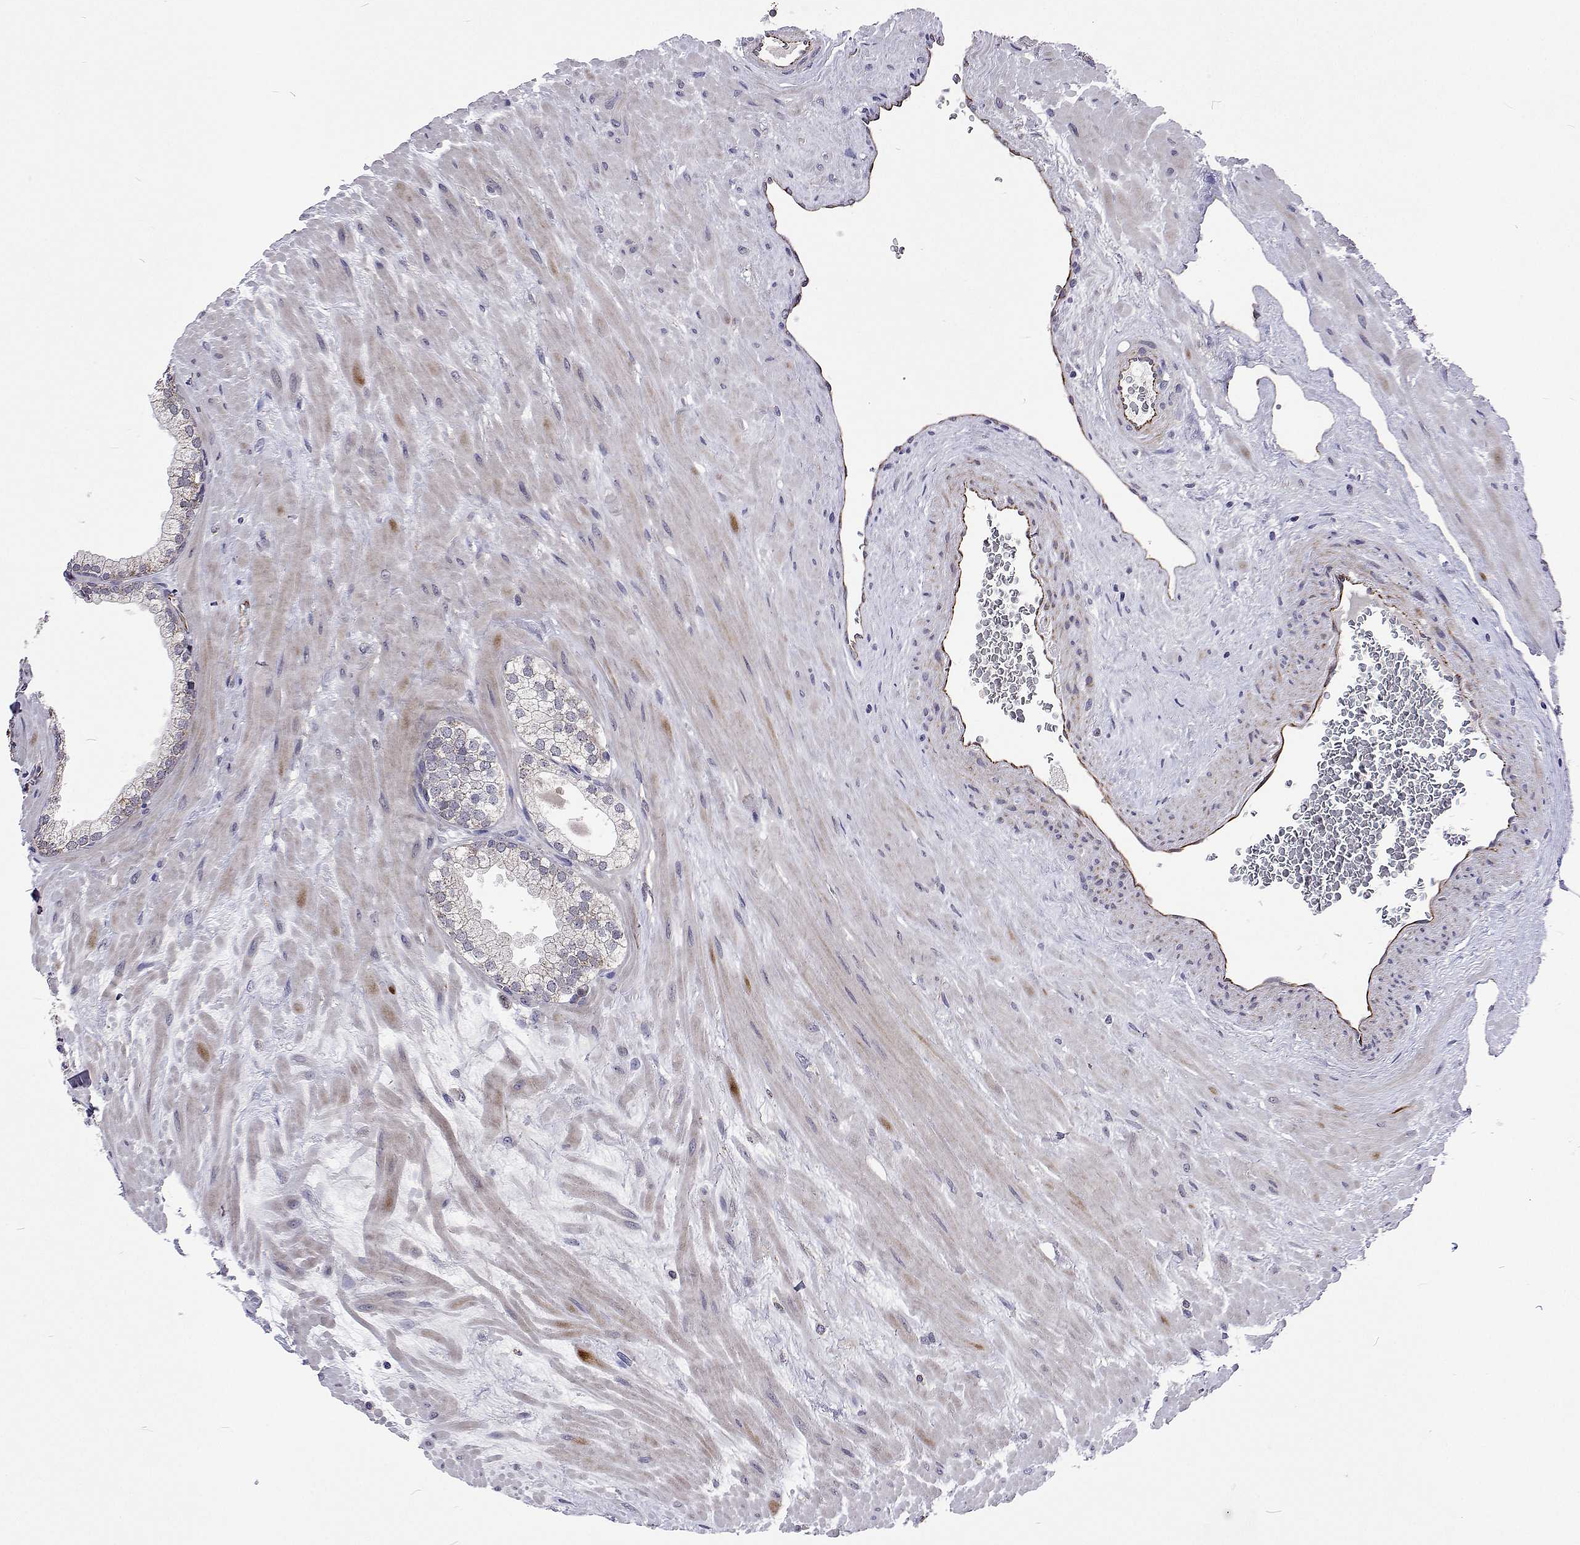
{"staining": {"intensity": "weak", "quantity": "<25%", "location": "cytoplasmic/membranous"}, "tissue": "prostate", "cell_type": "Glandular cells", "image_type": "normal", "snomed": [{"axis": "morphology", "description": "Normal tissue, NOS"}, {"axis": "topography", "description": "Prostate"}, {"axis": "topography", "description": "Peripheral nerve tissue"}], "caption": "Micrograph shows no significant protein positivity in glandular cells of benign prostate. (Brightfield microscopy of DAB (3,3'-diaminobenzidine) immunohistochemistry (IHC) at high magnification).", "gene": "DHTKD1", "patient": {"sex": "male", "age": 61}}